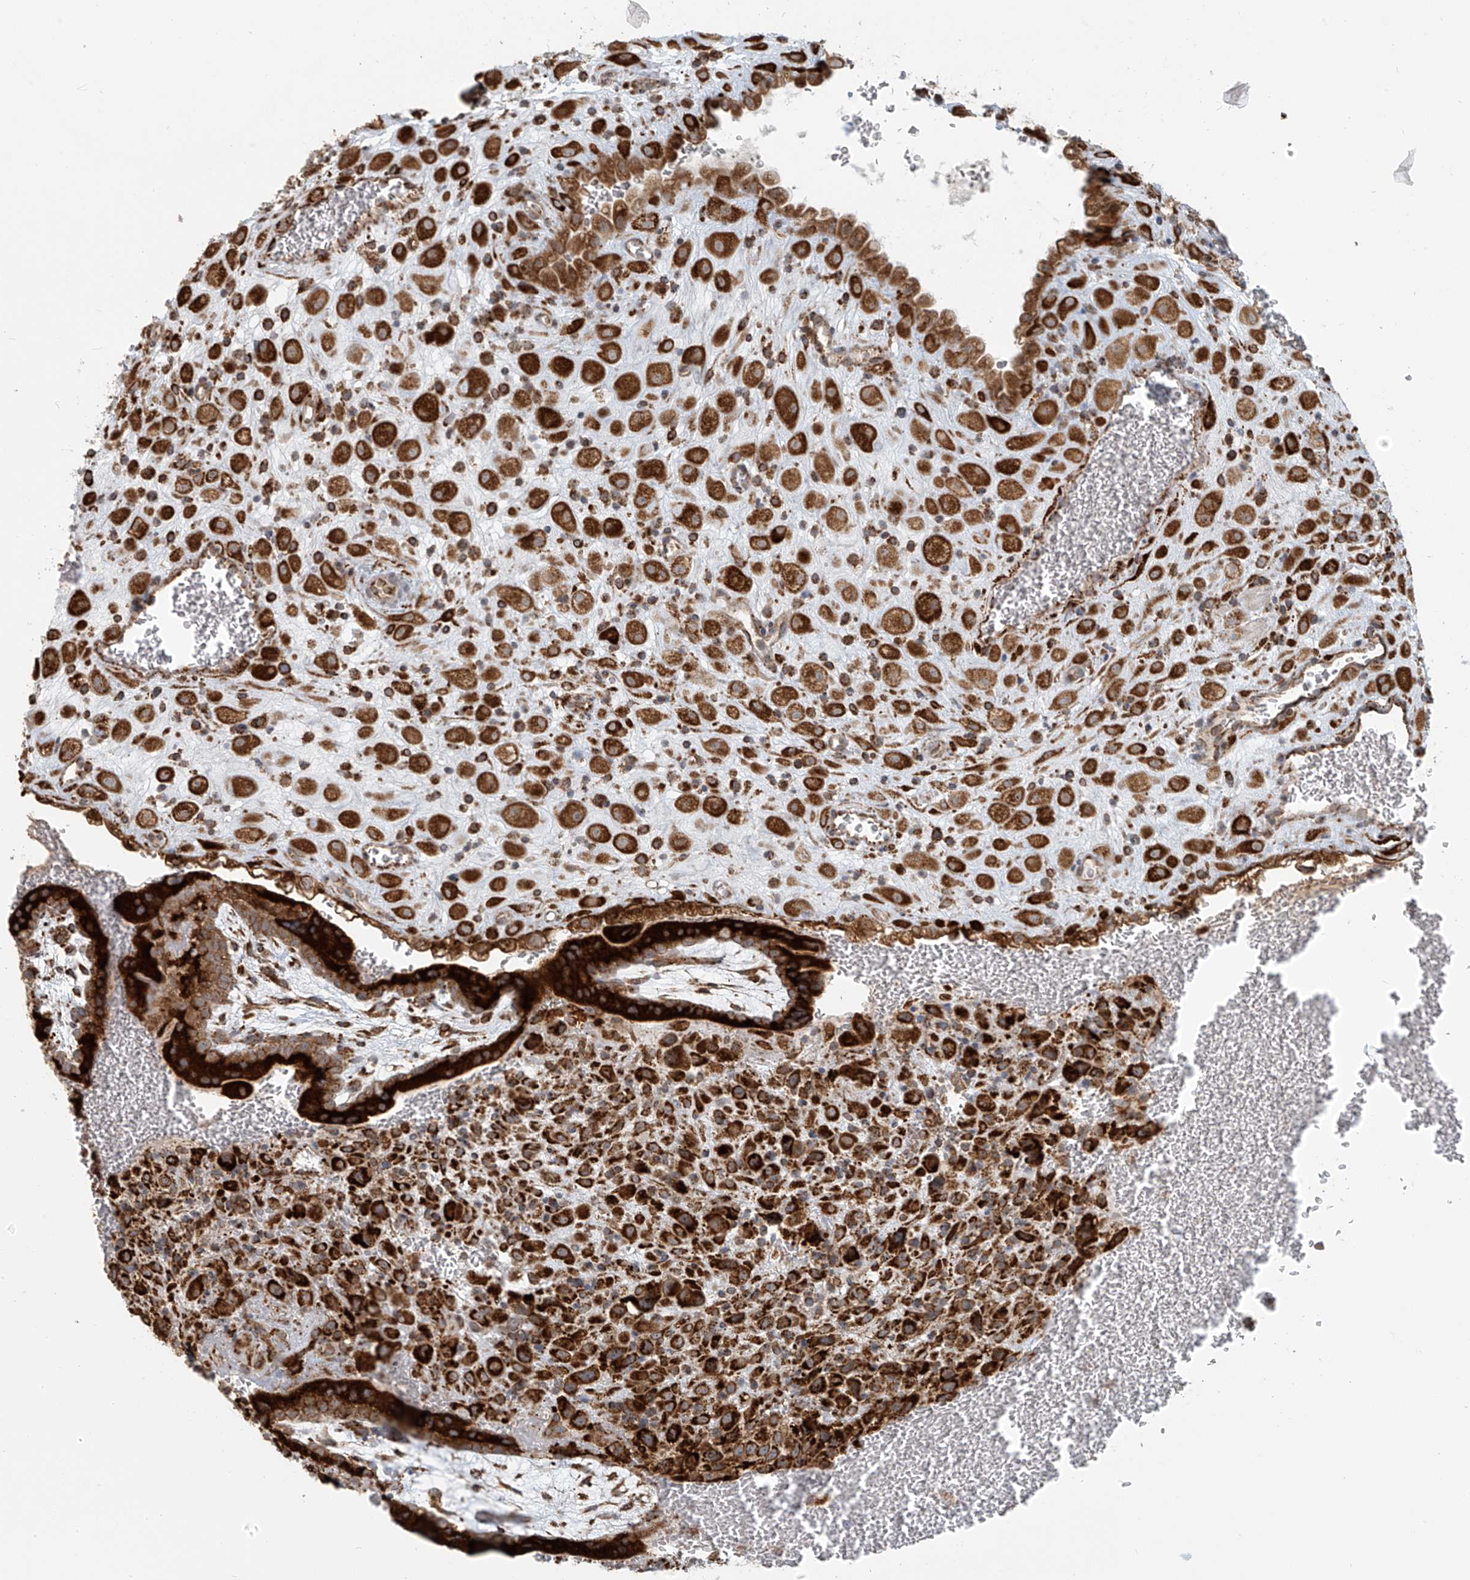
{"staining": {"intensity": "strong", "quantity": ">75%", "location": "cytoplasmic/membranous"}, "tissue": "placenta", "cell_type": "Decidual cells", "image_type": "normal", "snomed": [{"axis": "morphology", "description": "Normal tissue, NOS"}, {"axis": "topography", "description": "Placenta"}], "caption": "Placenta was stained to show a protein in brown. There is high levels of strong cytoplasmic/membranous expression in about >75% of decidual cells. (IHC, brightfield microscopy, high magnification).", "gene": "KATNIP", "patient": {"sex": "female", "age": 35}}